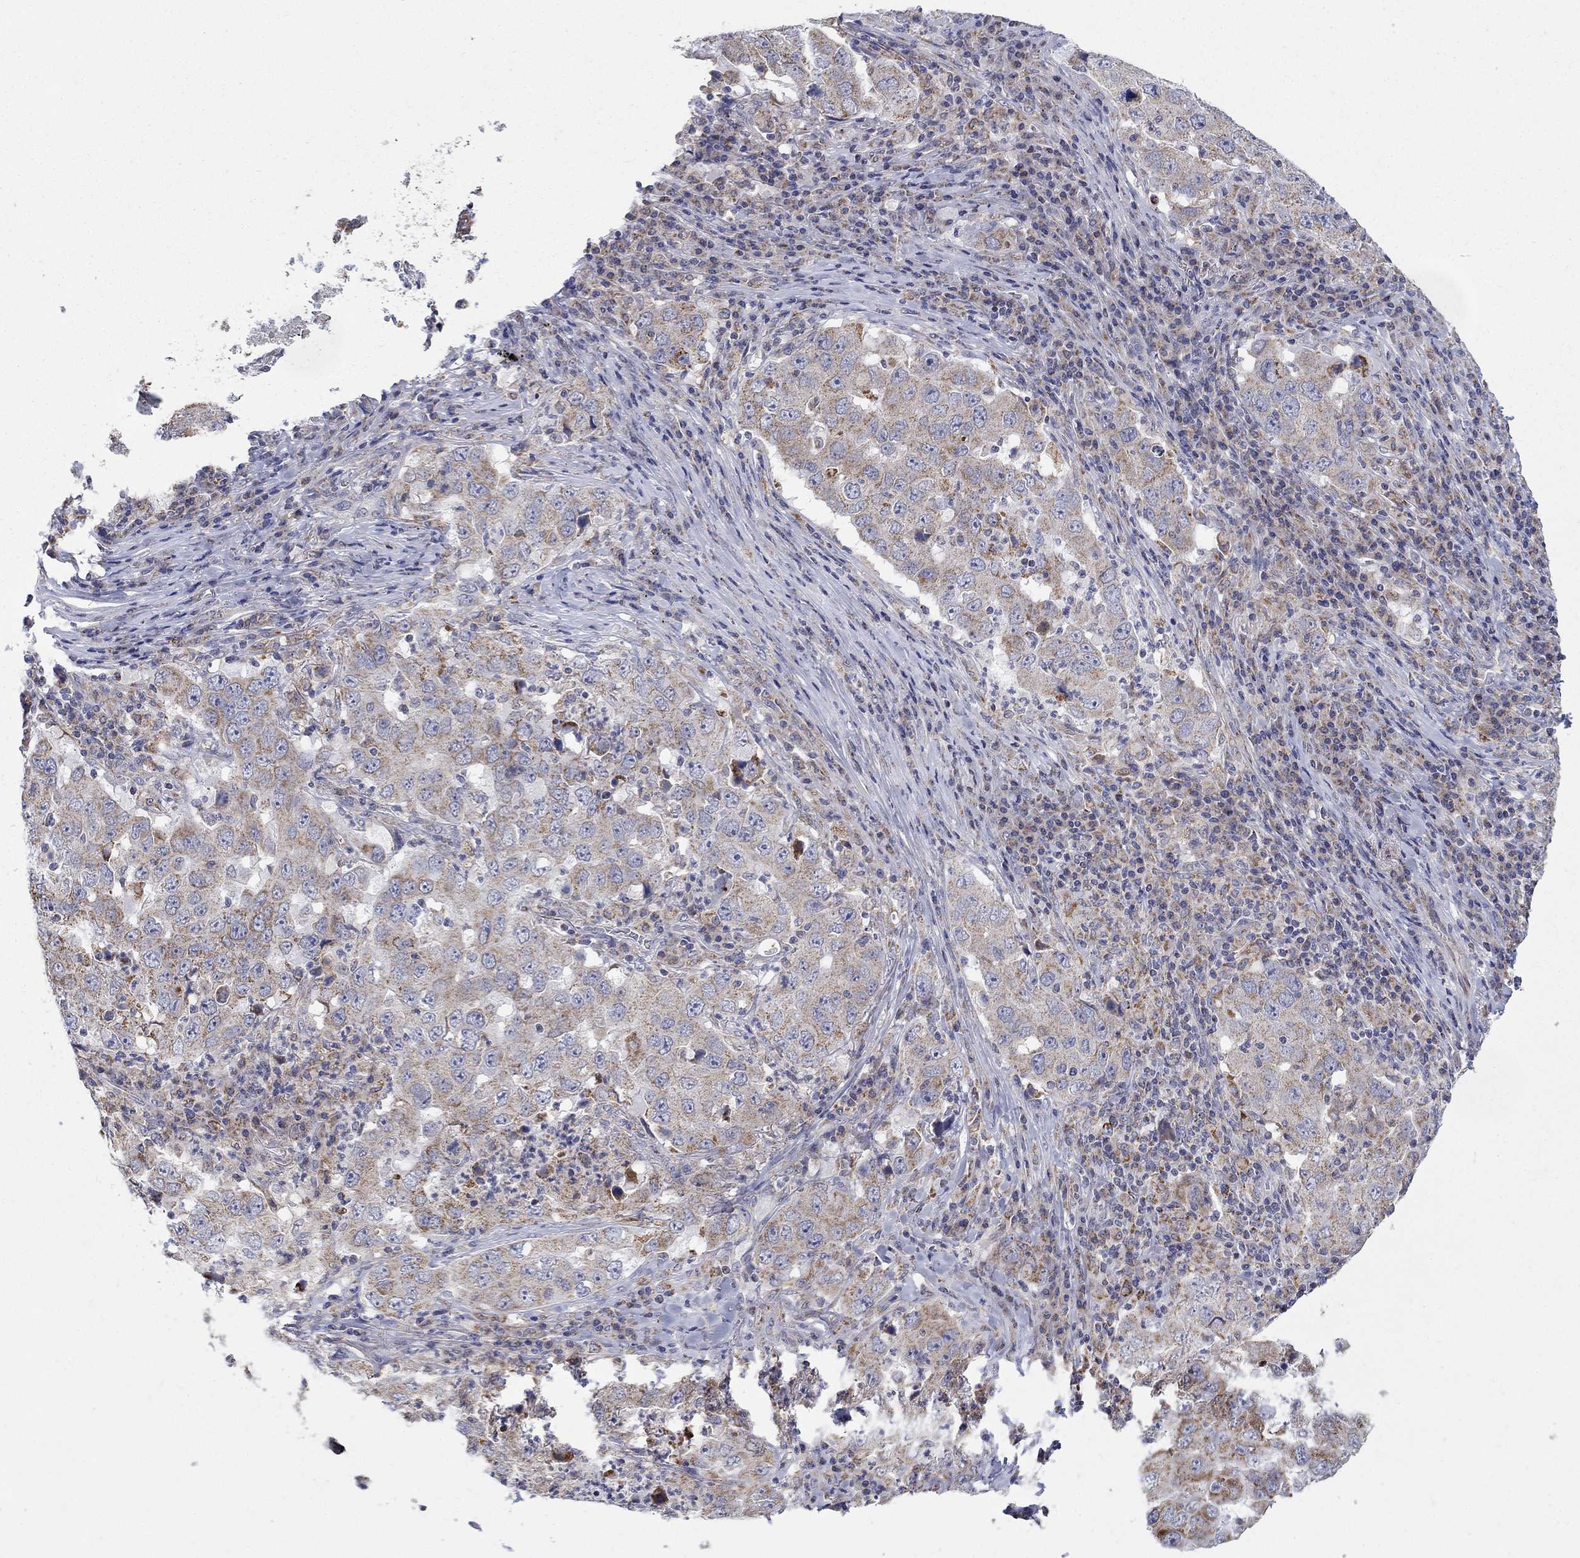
{"staining": {"intensity": "moderate", "quantity": "25%-75%", "location": "cytoplasmic/membranous"}, "tissue": "lung cancer", "cell_type": "Tumor cells", "image_type": "cancer", "snomed": [{"axis": "morphology", "description": "Adenocarcinoma, NOS"}, {"axis": "topography", "description": "Lung"}], "caption": "Brown immunohistochemical staining in human adenocarcinoma (lung) exhibits moderate cytoplasmic/membranous positivity in about 25%-75% of tumor cells.", "gene": "HPS5", "patient": {"sex": "male", "age": 73}}